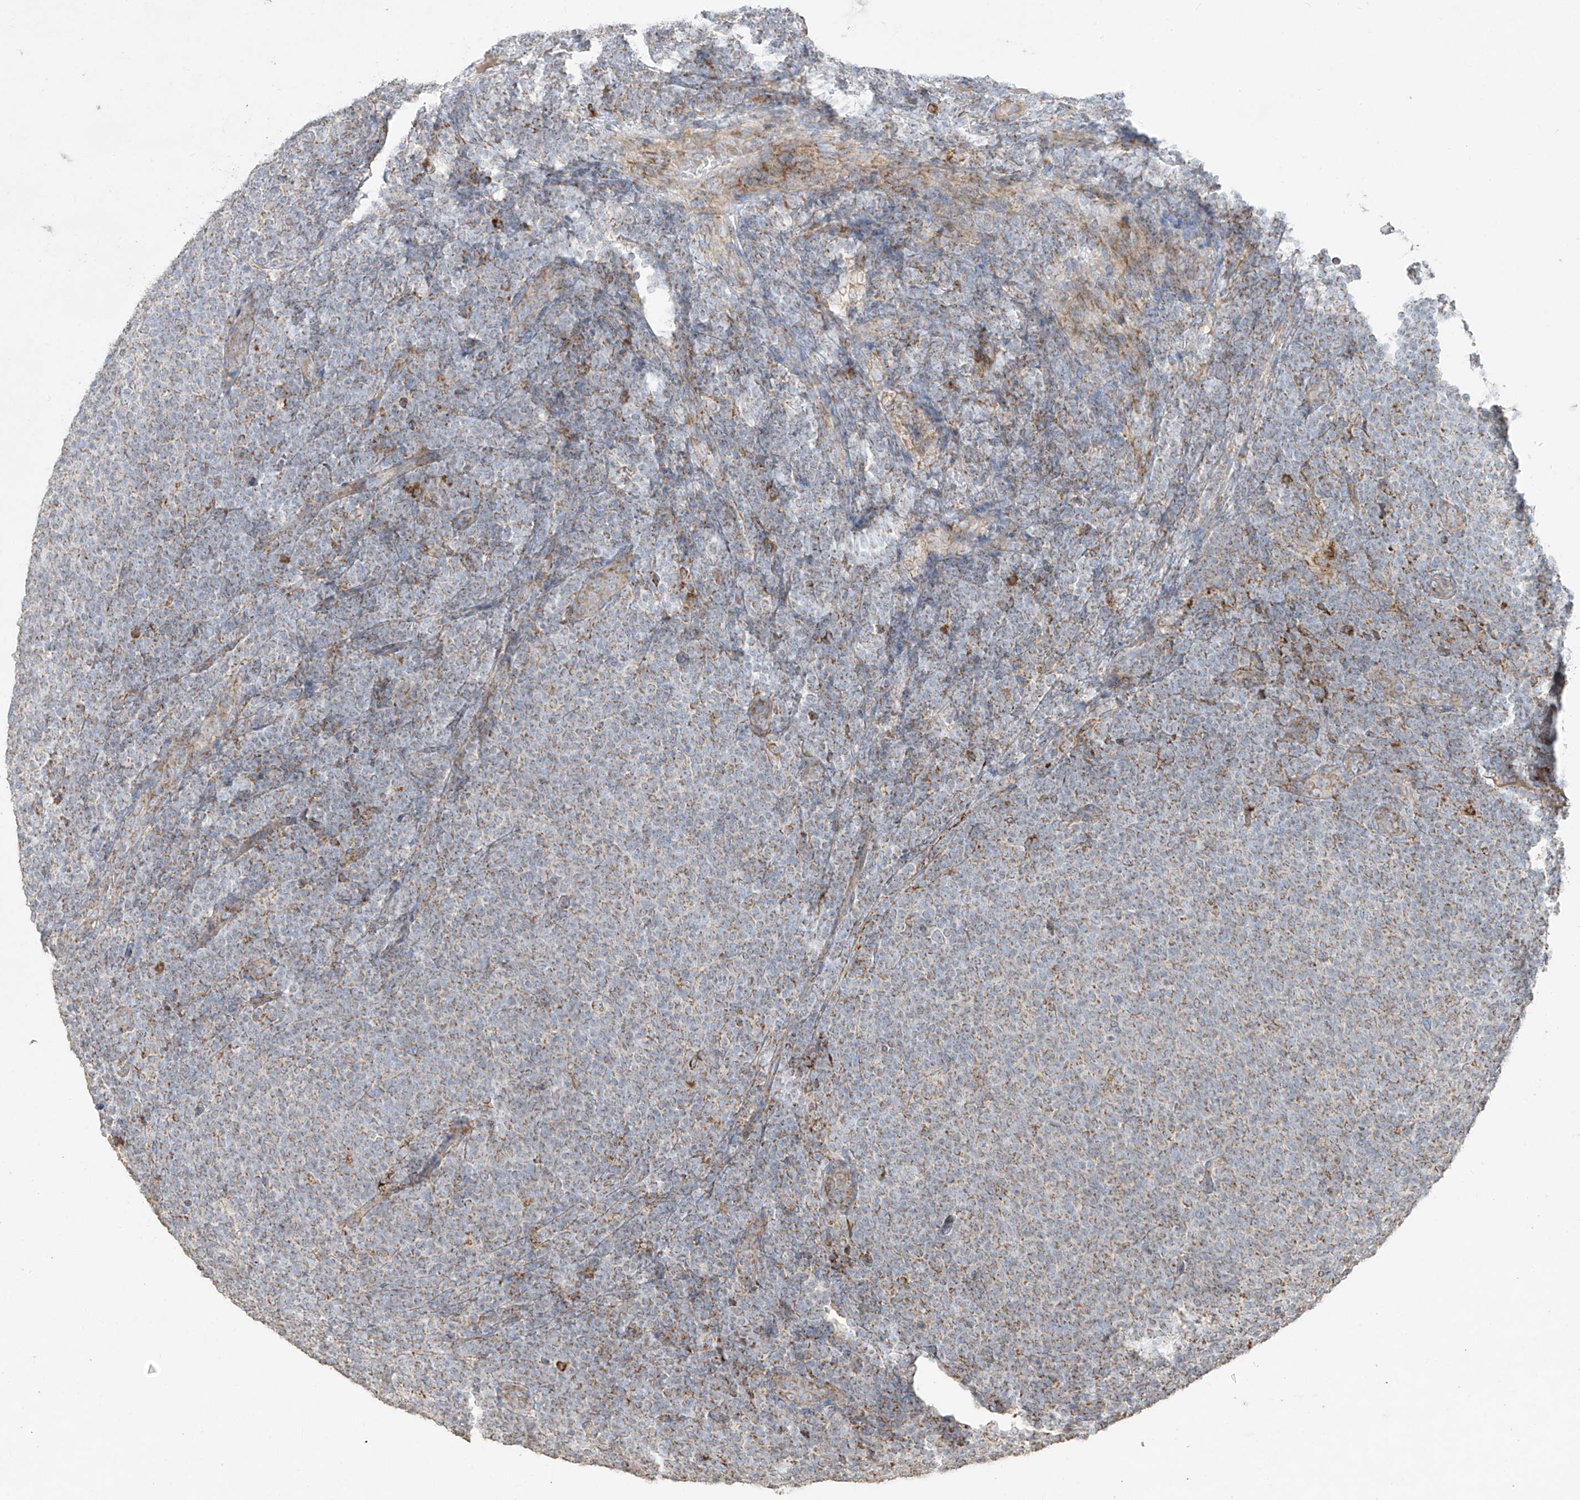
{"staining": {"intensity": "weak", "quantity": "25%-75%", "location": "cytoplasmic/membranous"}, "tissue": "lymphoma", "cell_type": "Tumor cells", "image_type": "cancer", "snomed": [{"axis": "morphology", "description": "Malignant lymphoma, non-Hodgkin's type, Low grade"}, {"axis": "topography", "description": "Lymph node"}], "caption": "Immunohistochemical staining of human low-grade malignant lymphoma, non-Hodgkin's type exhibits weak cytoplasmic/membranous protein staining in approximately 25%-75% of tumor cells. The protein of interest is shown in brown color, while the nuclei are stained blue.", "gene": "COLGALT2", "patient": {"sex": "male", "age": 66}}